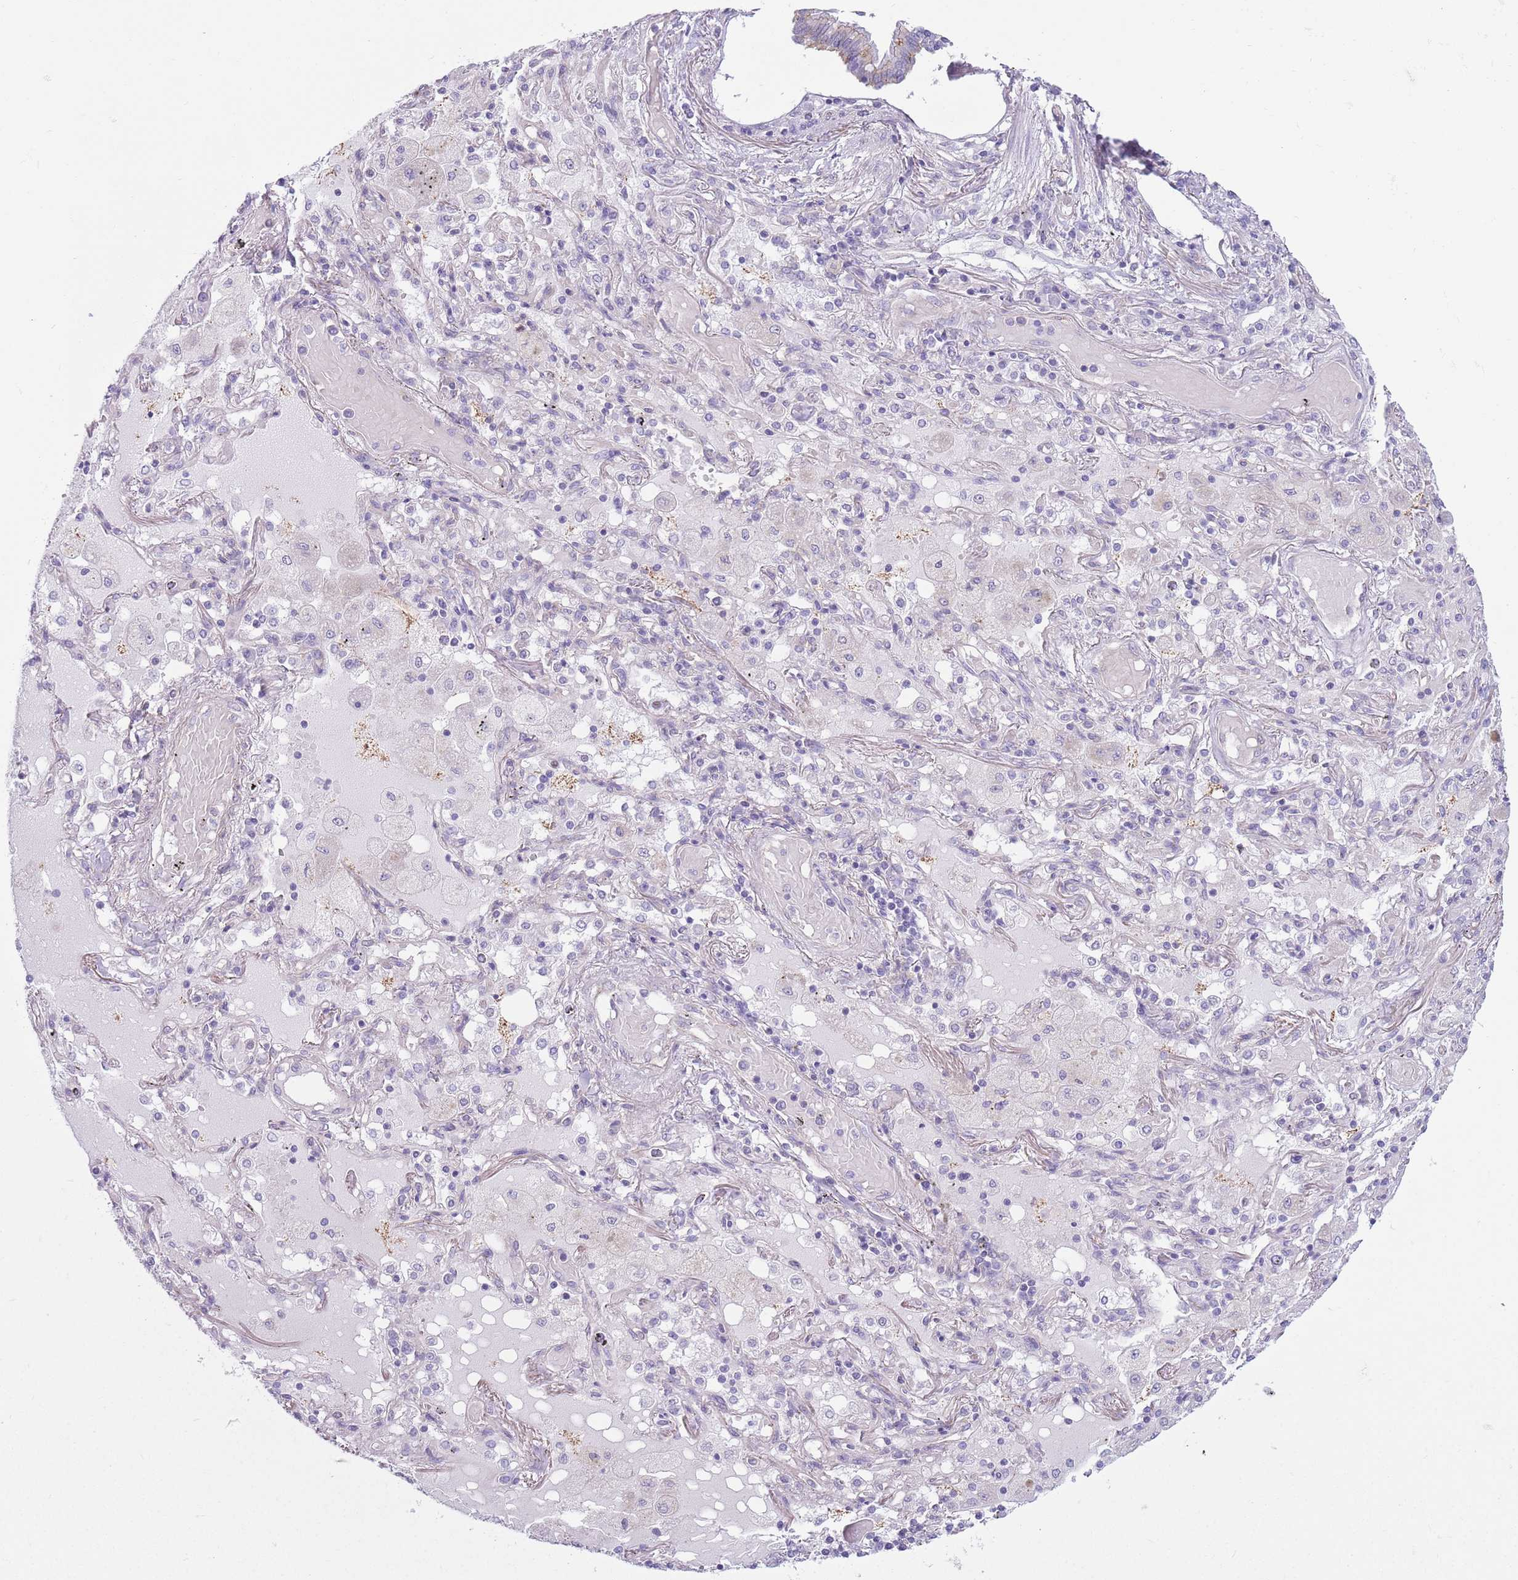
{"staining": {"intensity": "negative", "quantity": "none", "location": "none"}, "tissue": "lung cancer", "cell_type": "Tumor cells", "image_type": "cancer", "snomed": [{"axis": "morphology", "description": "Squamous cell carcinoma, NOS"}, {"axis": "topography", "description": "Lung"}], "caption": "Photomicrograph shows no protein expression in tumor cells of lung cancer (squamous cell carcinoma) tissue.", "gene": "RBP3", "patient": {"sex": "male", "age": 65}}